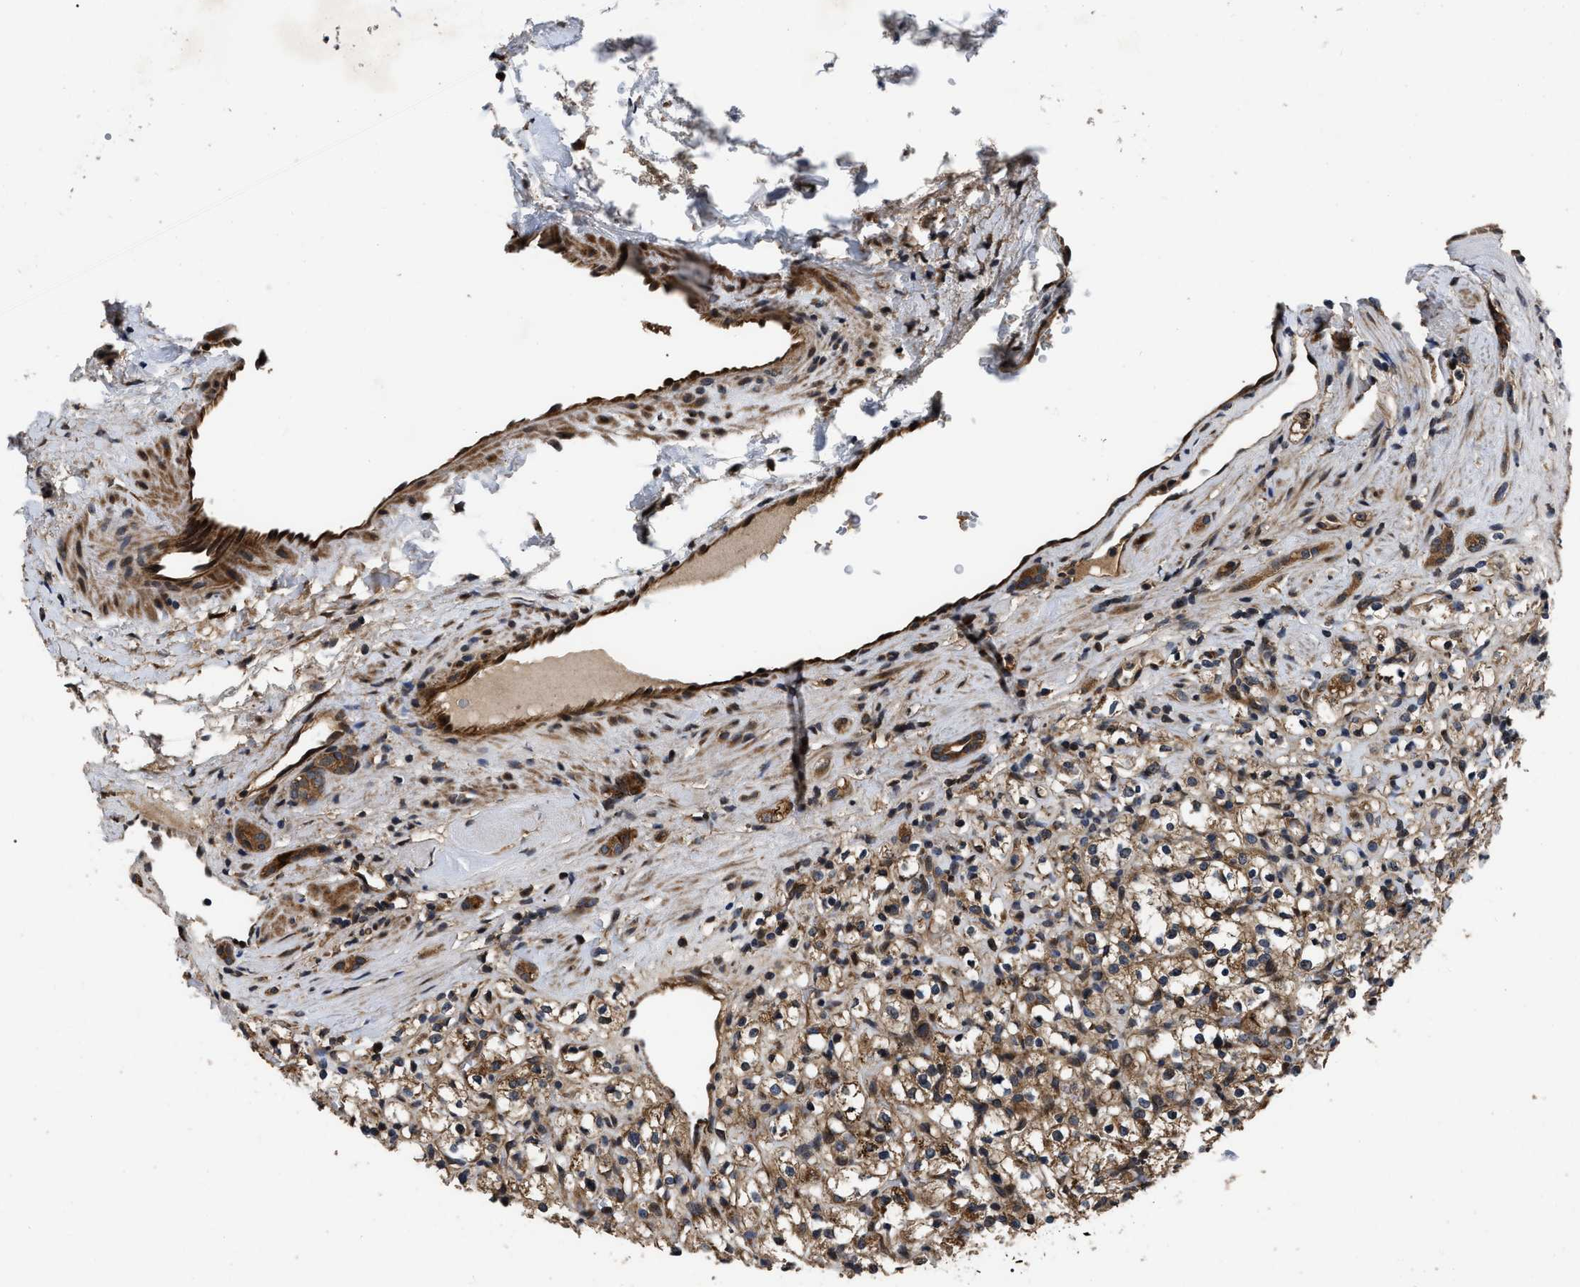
{"staining": {"intensity": "moderate", "quantity": ">75%", "location": "cytoplasmic/membranous"}, "tissue": "renal cancer", "cell_type": "Tumor cells", "image_type": "cancer", "snomed": [{"axis": "morphology", "description": "Normal tissue, NOS"}, {"axis": "morphology", "description": "Adenocarcinoma, NOS"}, {"axis": "topography", "description": "Kidney"}], "caption": "Renal cancer (adenocarcinoma) stained for a protein shows moderate cytoplasmic/membranous positivity in tumor cells. The staining was performed using DAB (3,3'-diaminobenzidine), with brown indicating positive protein expression. Nuclei are stained blue with hematoxylin.", "gene": "PPWD1", "patient": {"sex": "female", "age": 72}}